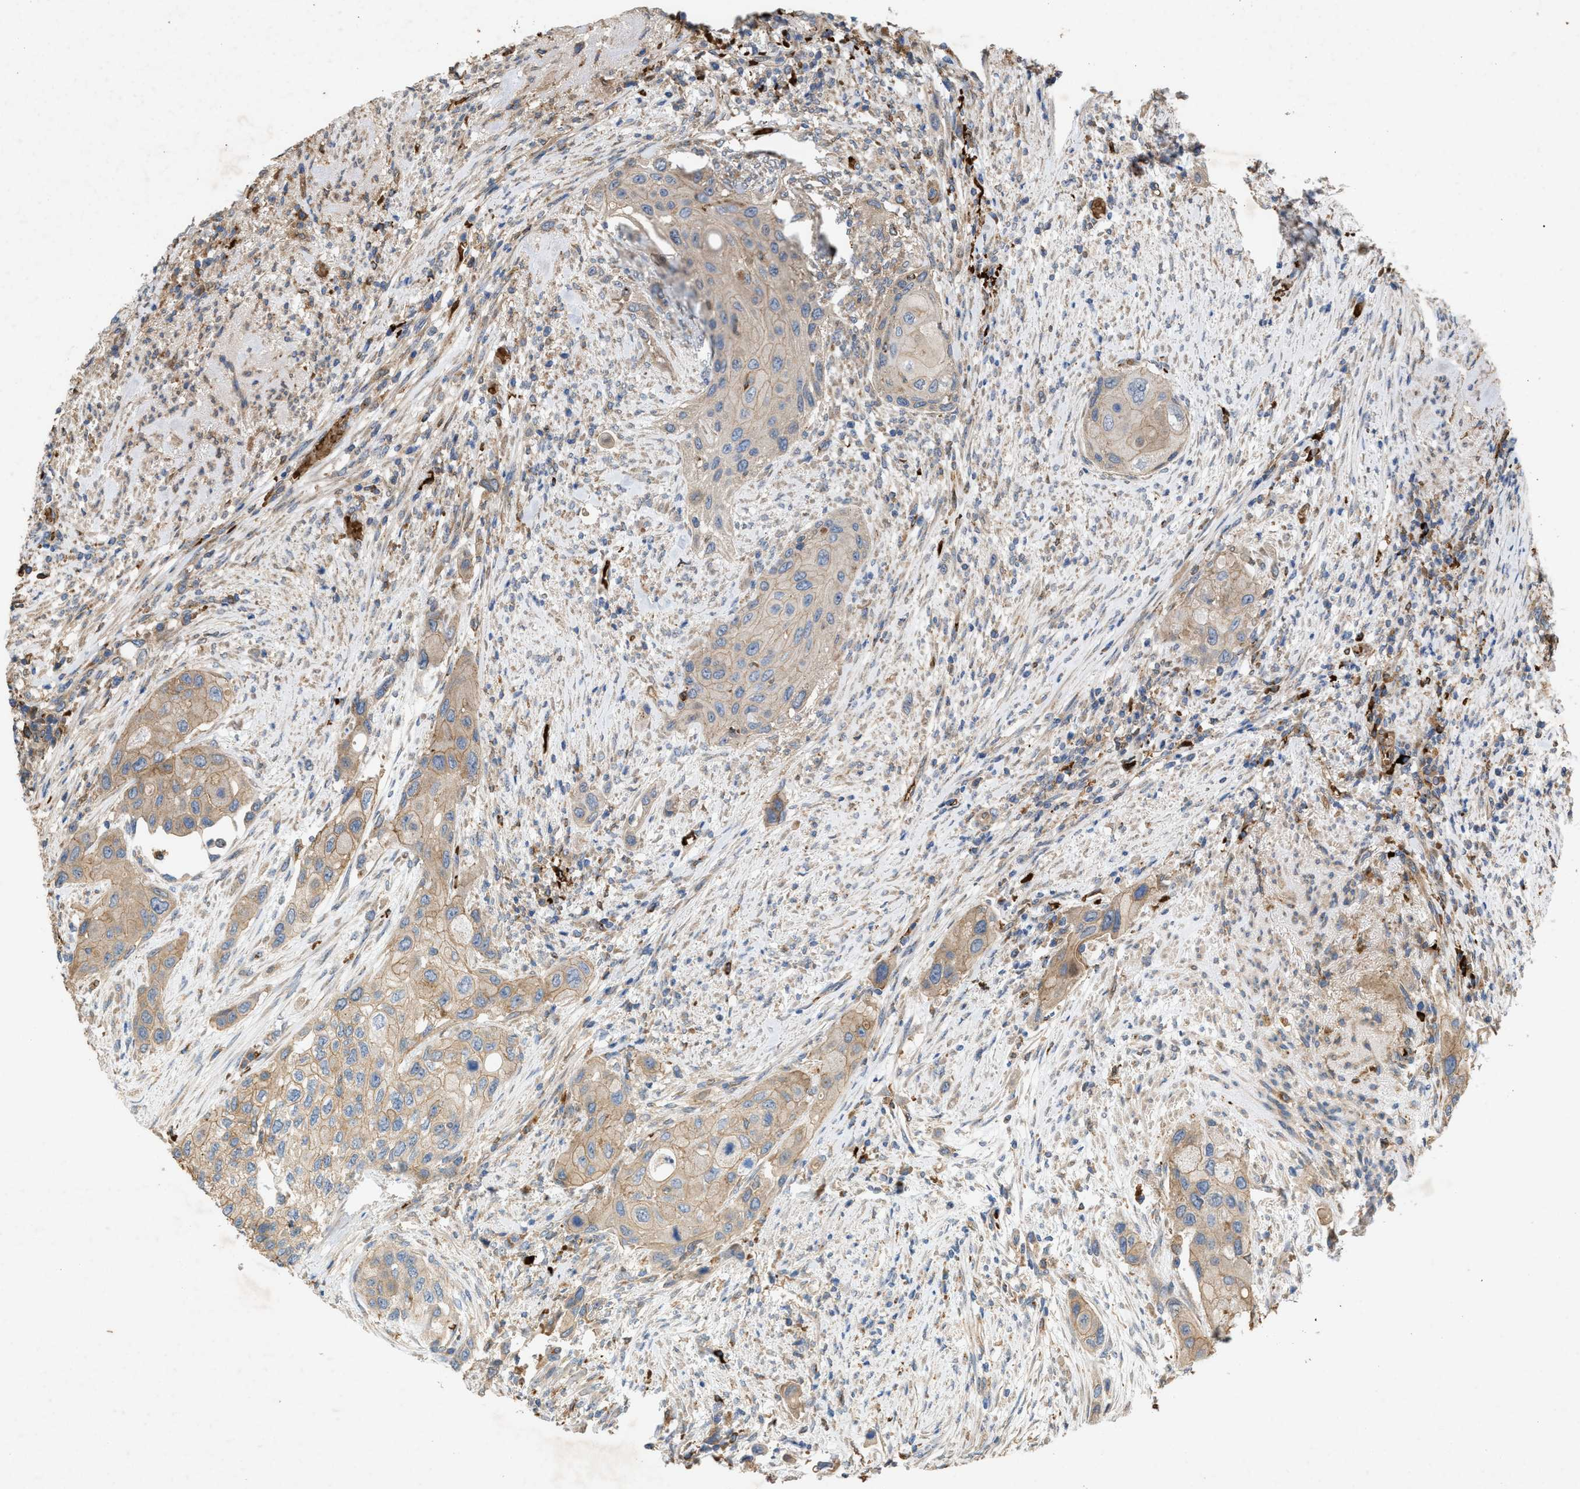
{"staining": {"intensity": "weak", "quantity": ">75%", "location": "cytoplasmic/membranous"}, "tissue": "urothelial cancer", "cell_type": "Tumor cells", "image_type": "cancer", "snomed": [{"axis": "morphology", "description": "Urothelial carcinoma, High grade"}, {"axis": "topography", "description": "Urinary bladder"}], "caption": "Immunohistochemistry (IHC) micrograph of neoplastic tissue: urothelial cancer stained using IHC exhibits low levels of weak protein expression localized specifically in the cytoplasmic/membranous of tumor cells, appearing as a cytoplasmic/membranous brown color.", "gene": "GCC1", "patient": {"sex": "female", "age": 56}}